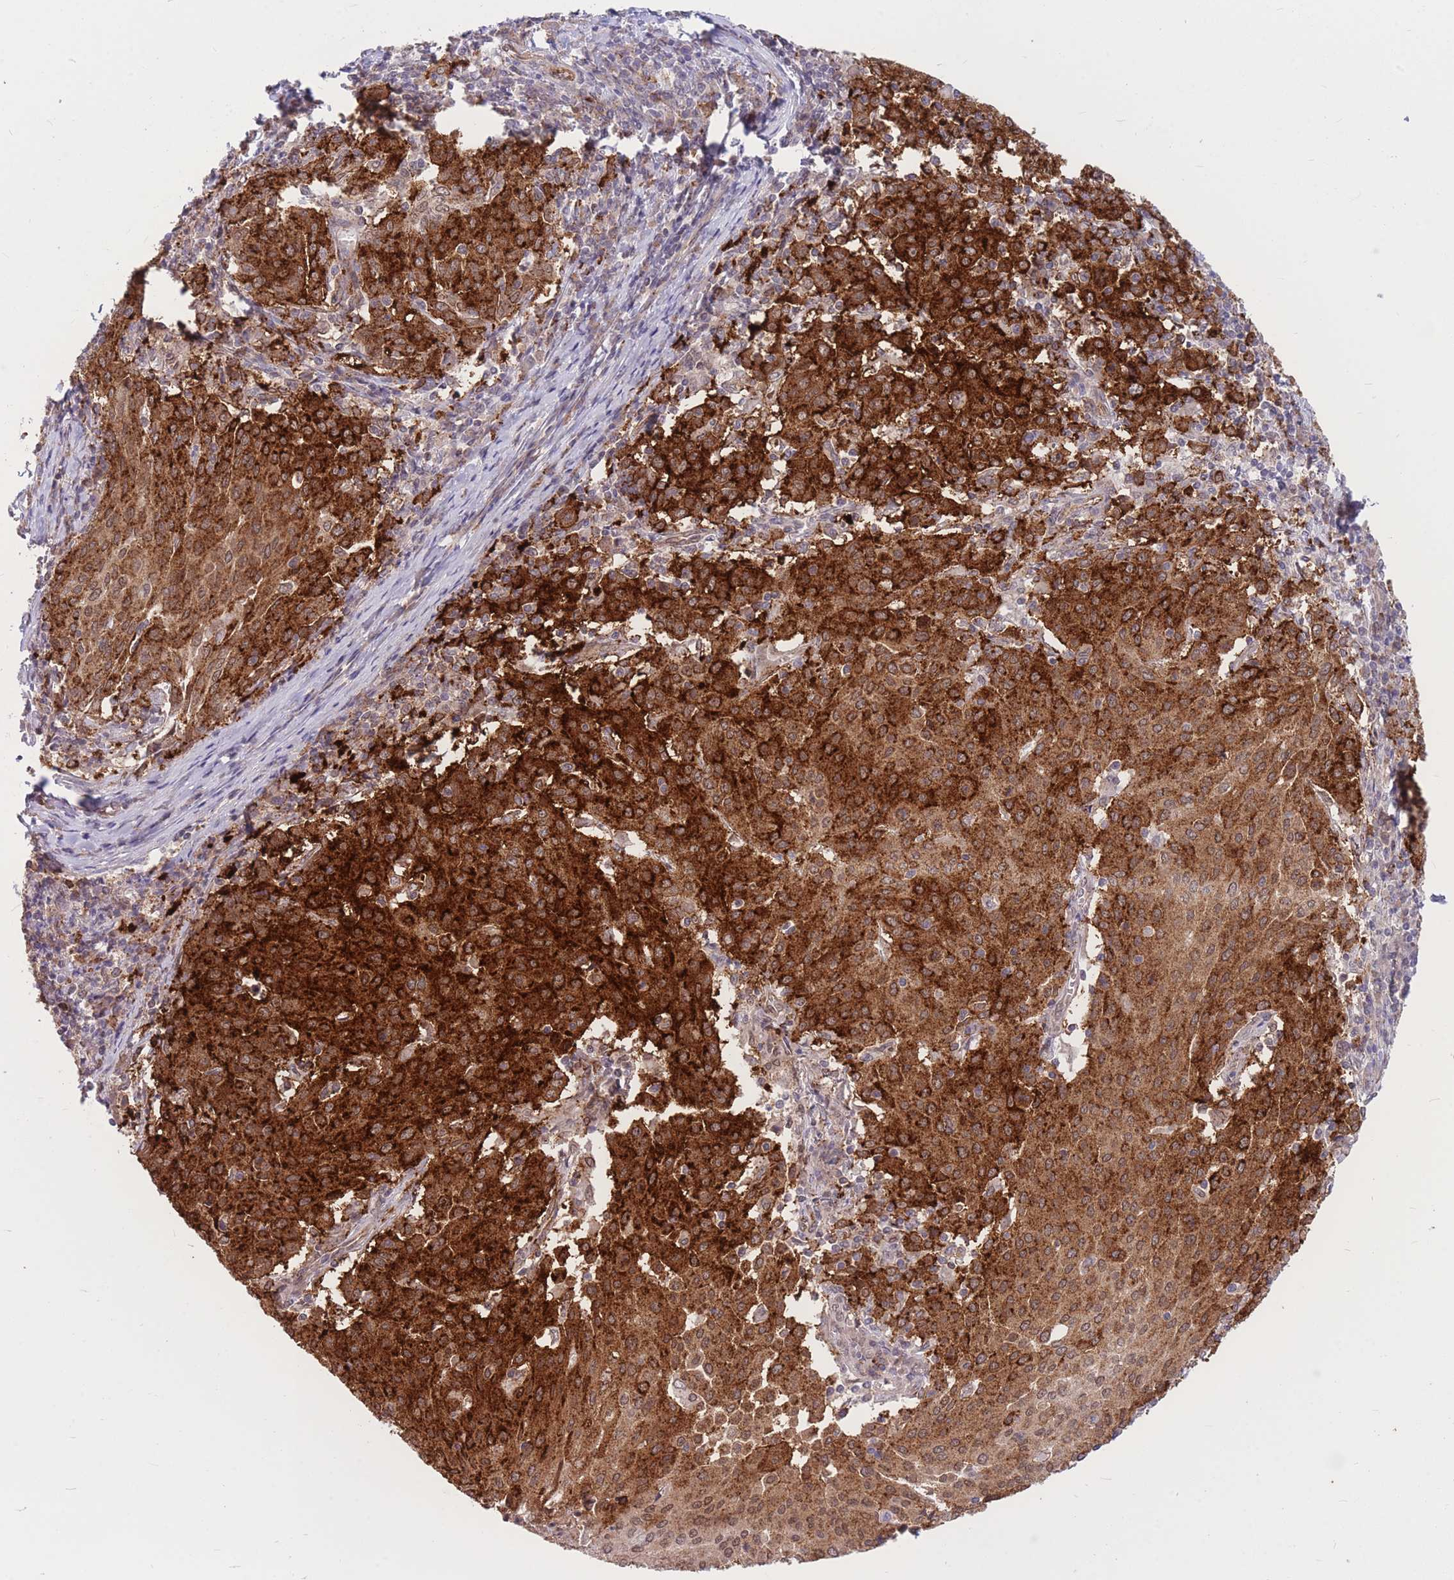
{"staining": {"intensity": "strong", "quantity": ">75%", "location": "cytoplasmic/membranous"}, "tissue": "cervical cancer", "cell_type": "Tumor cells", "image_type": "cancer", "snomed": [{"axis": "morphology", "description": "Squamous cell carcinoma, NOS"}, {"axis": "topography", "description": "Cervix"}], "caption": "An IHC image of neoplastic tissue is shown. Protein staining in brown labels strong cytoplasmic/membranous positivity in cervical squamous cell carcinoma within tumor cells. (IHC, brightfield microscopy, high magnification).", "gene": "TCF20", "patient": {"sex": "female", "age": 46}}